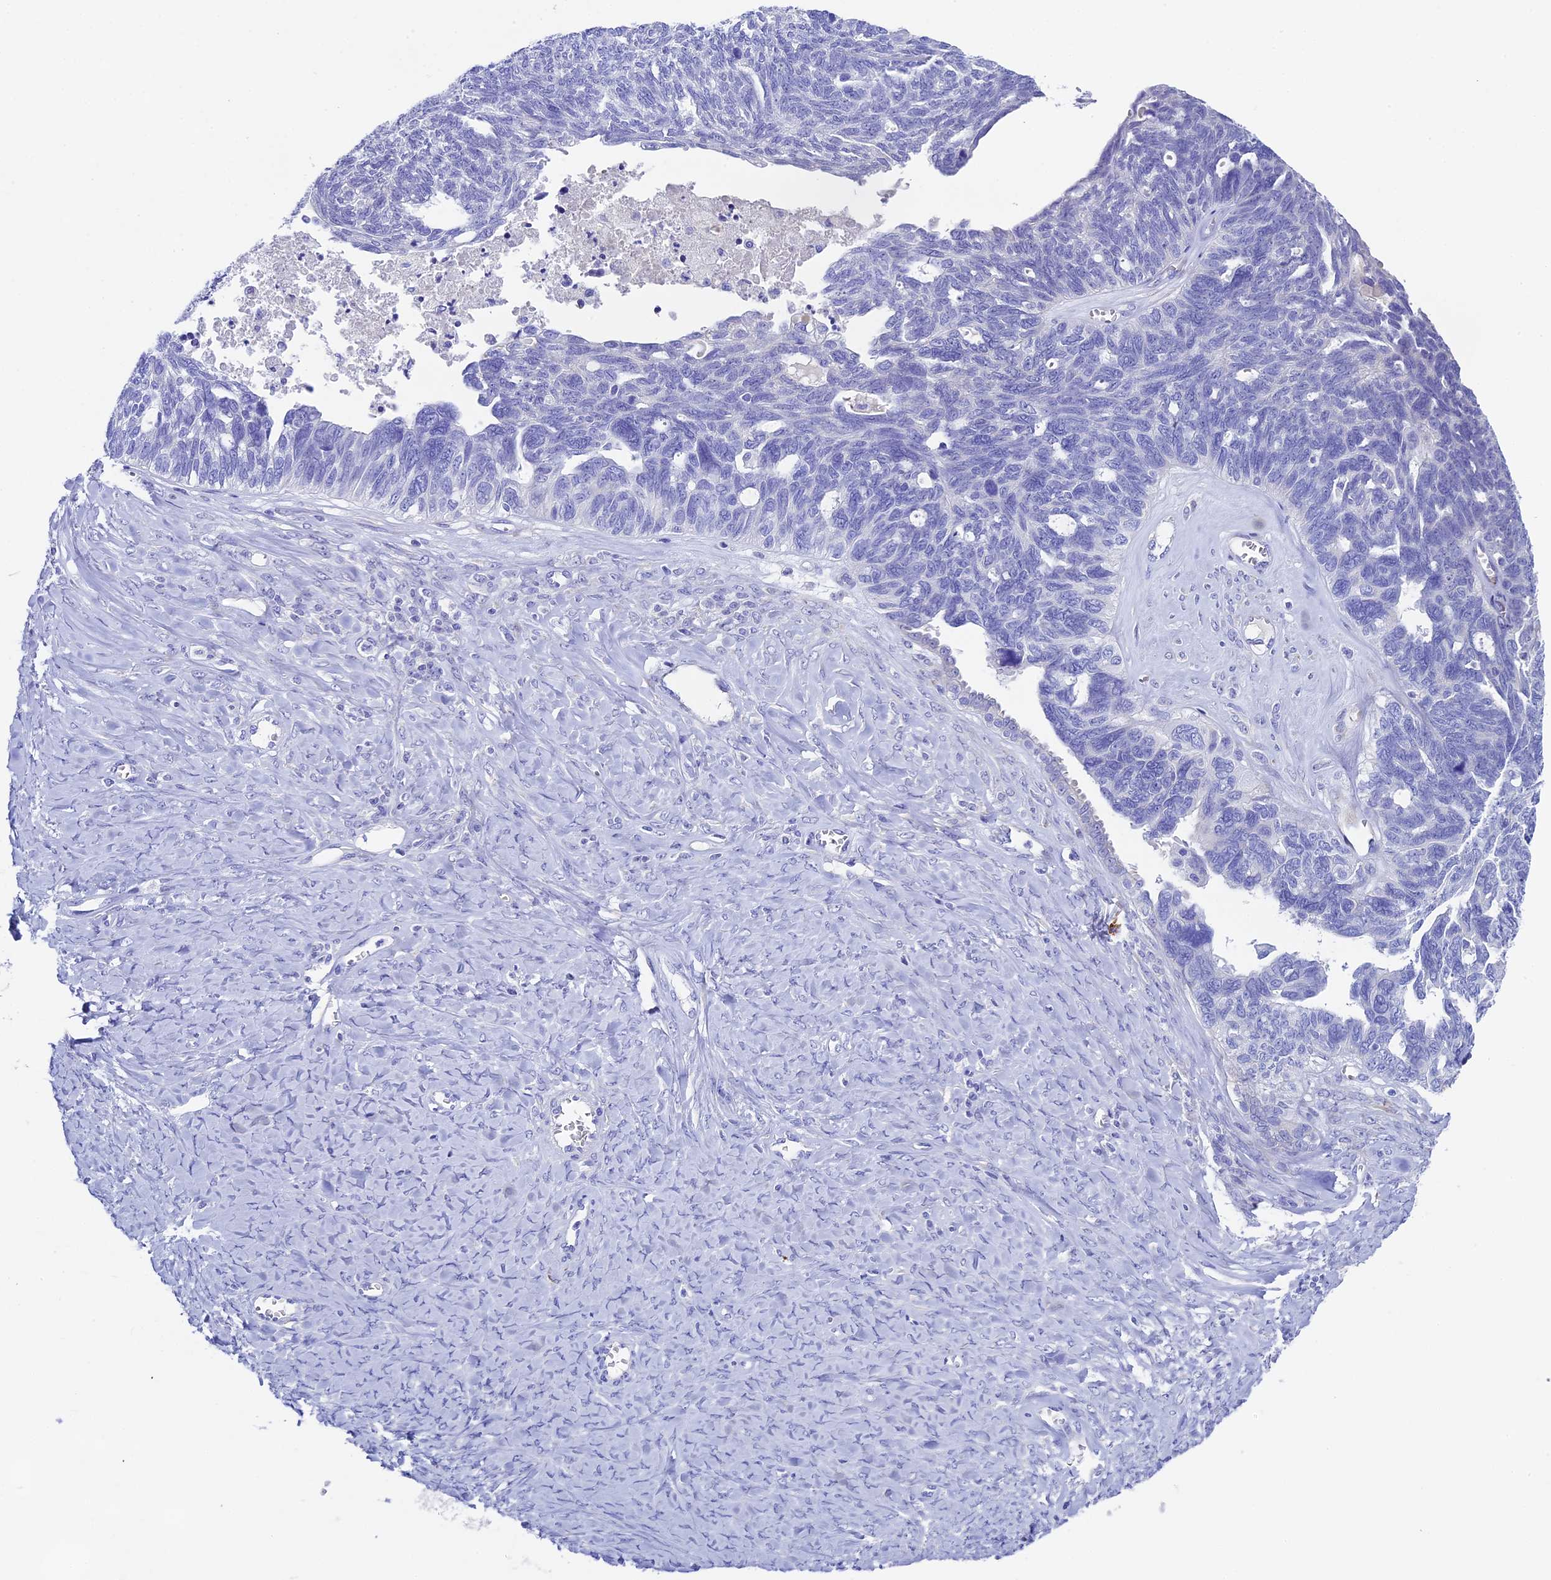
{"staining": {"intensity": "negative", "quantity": "none", "location": "none"}, "tissue": "ovarian cancer", "cell_type": "Tumor cells", "image_type": "cancer", "snomed": [{"axis": "morphology", "description": "Cystadenocarcinoma, serous, NOS"}, {"axis": "topography", "description": "Ovary"}], "caption": "Ovarian cancer was stained to show a protein in brown. There is no significant expression in tumor cells.", "gene": "FKBP11", "patient": {"sex": "female", "age": 79}}